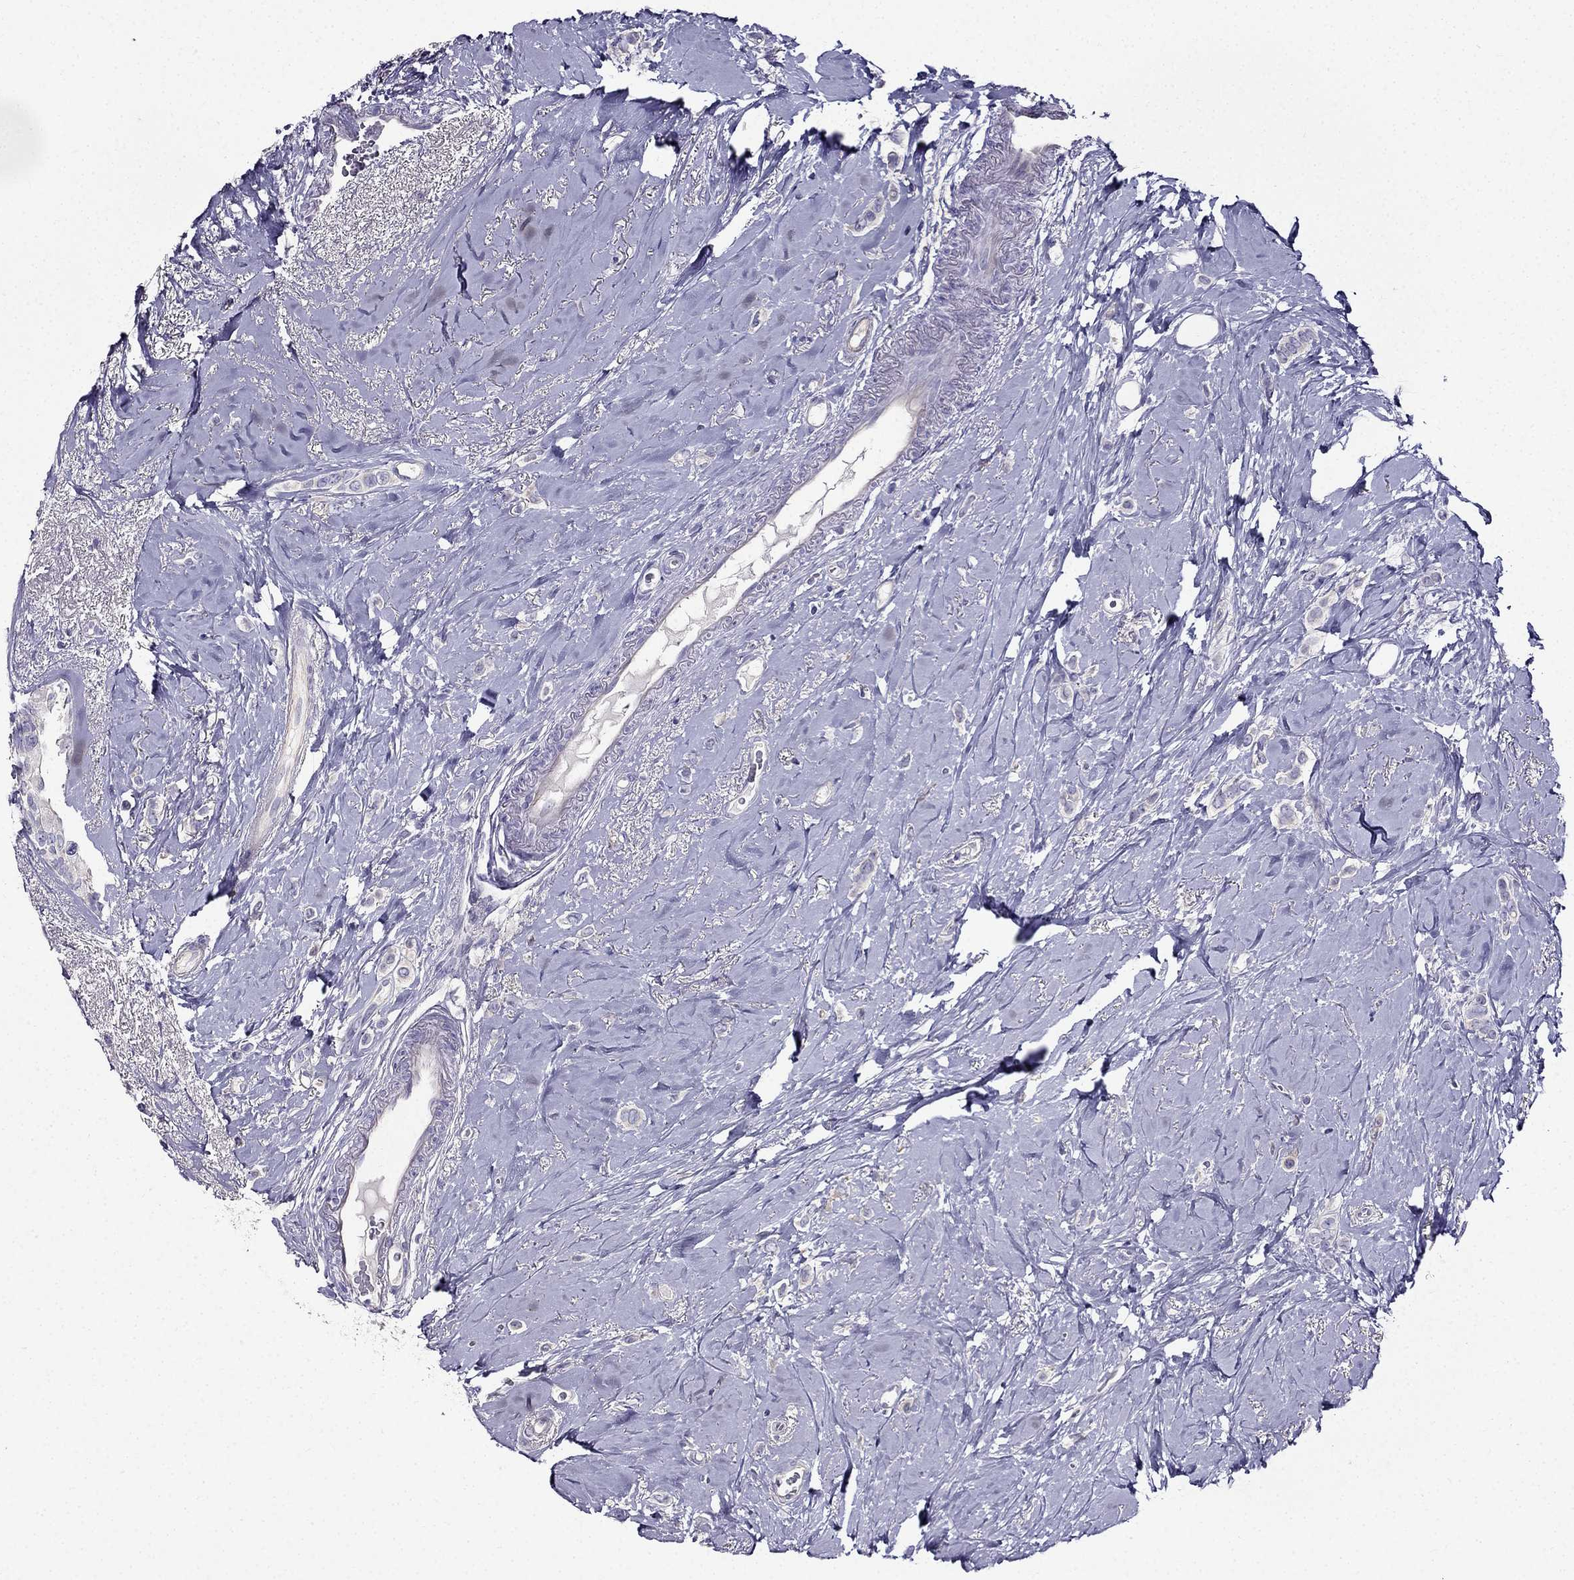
{"staining": {"intensity": "negative", "quantity": "none", "location": "none"}, "tissue": "breast cancer", "cell_type": "Tumor cells", "image_type": "cancer", "snomed": [{"axis": "morphology", "description": "Lobular carcinoma"}, {"axis": "topography", "description": "Breast"}], "caption": "A histopathology image of breast cancer stained for a protein demonstrates no brown staining in tumor cells. The staining is performed using DAB (3,3'-diaminobenzidine) brown chromogen with nuclei counter-stained in using hematoxylin.", "gene": "TMEM266", "patient": {"sex": "female", "age": 66}}